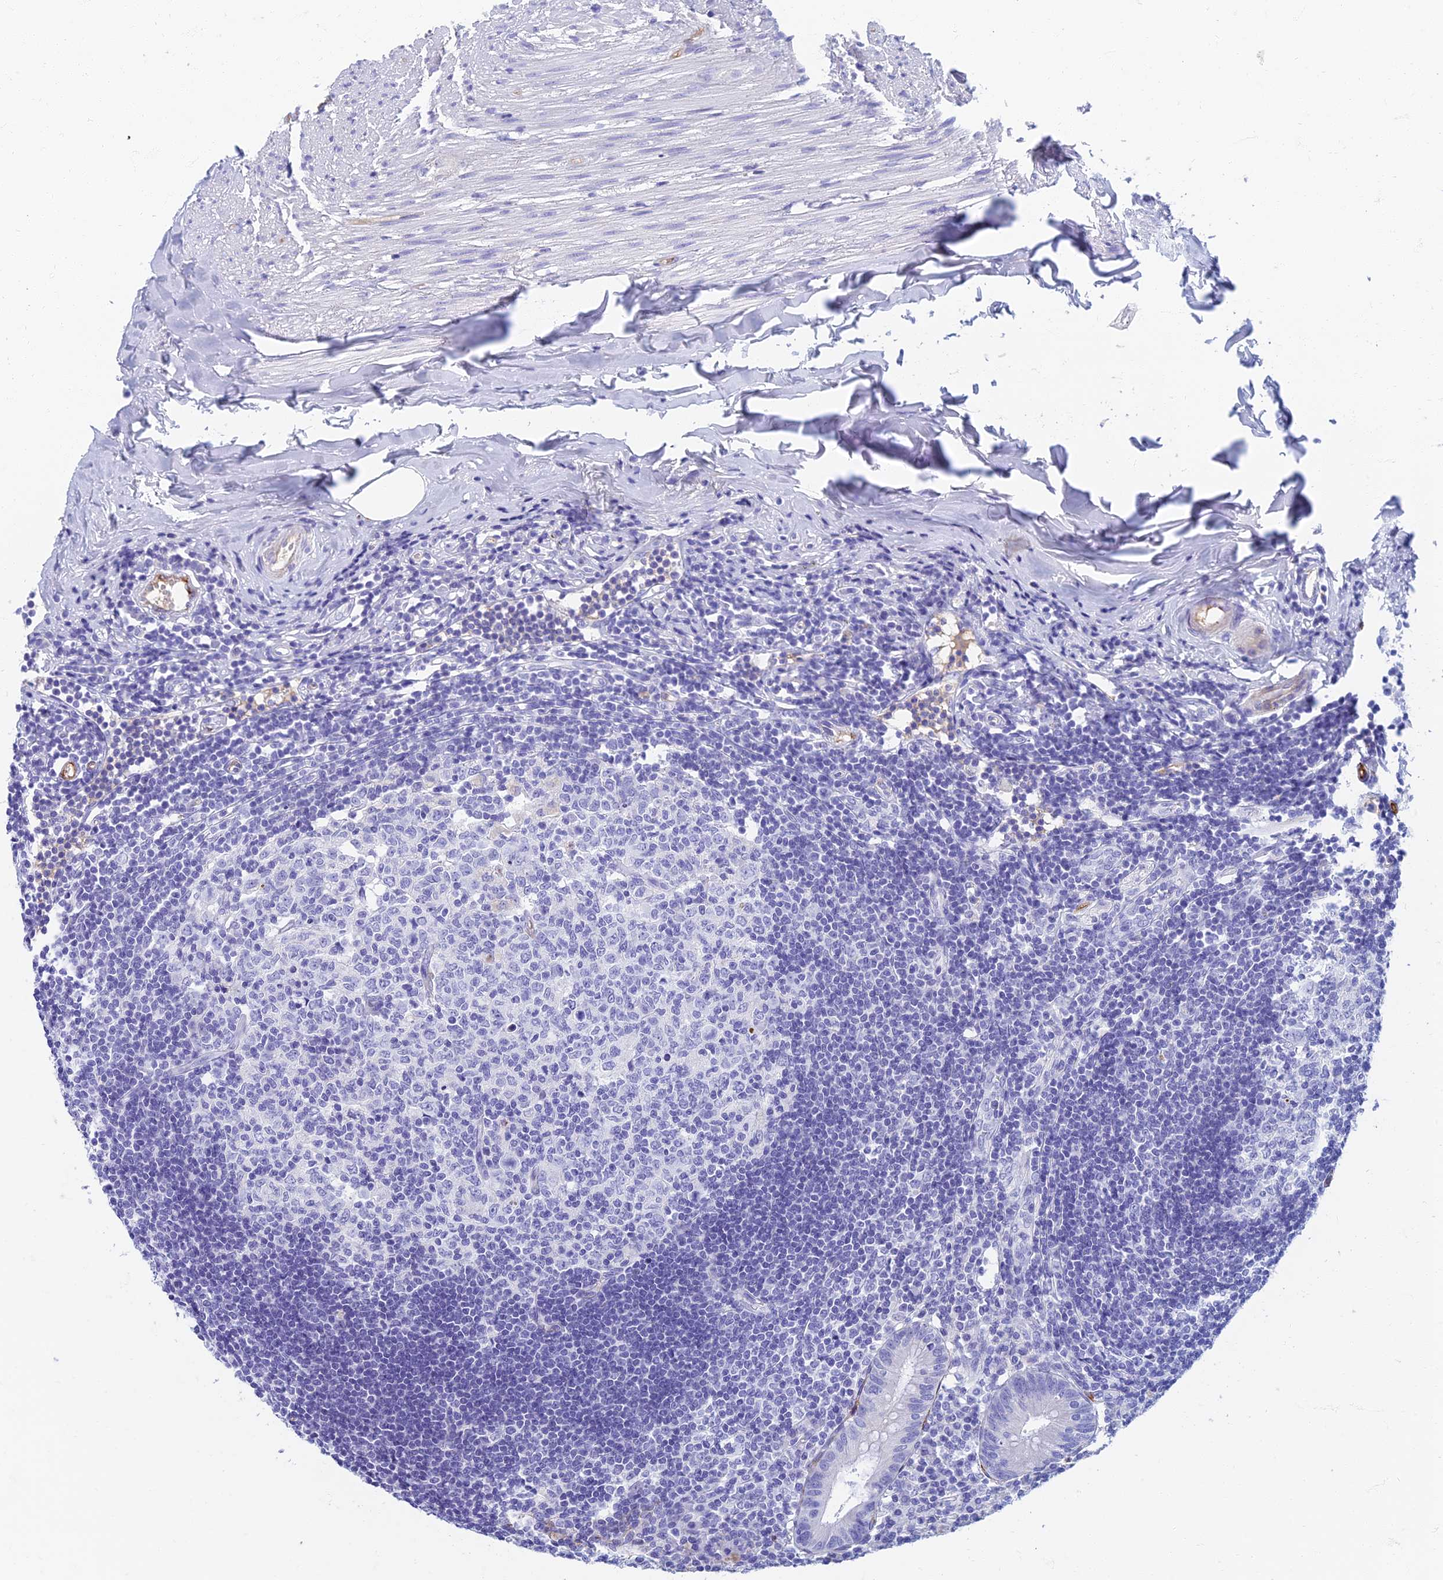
{"staining": {"intensity": "negative", "quantity": "none", "location": "none"}, "tissue": "appendix", "cell_type": "Glandular cells", "image_type": "normal", "snomed": [{"axis": "morphology", "description": "Normal tissue, NOS"}, {"axis": "topography", "description": "Appendix"}], "caption": "Histopathology image shows no significant protein staining in glandular cells of unremarkable appendix.", "gene": "ETFRF1", "patient": {"sex": "female", "age": 54}}